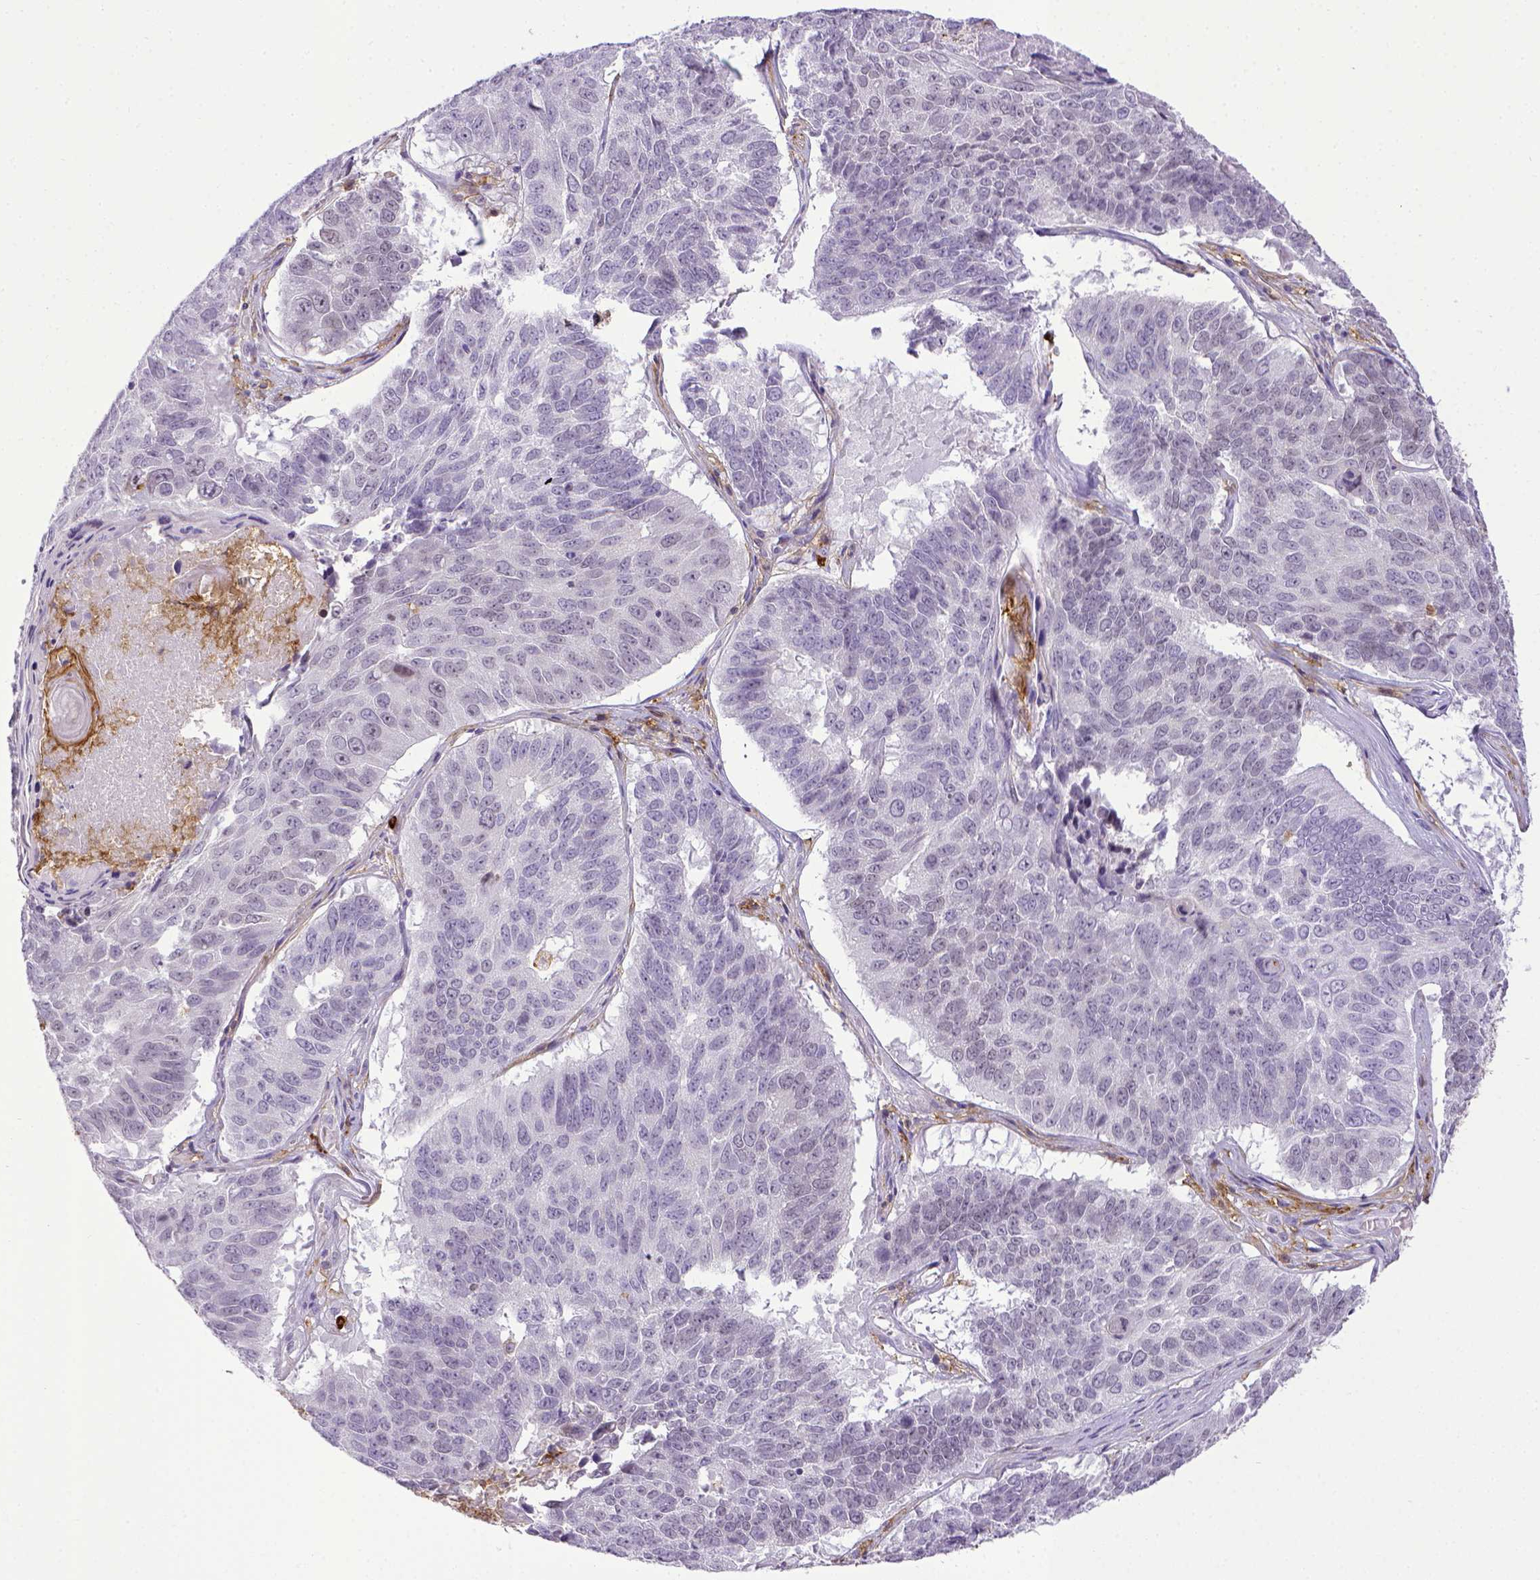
{"staining": {"intensity": "negative", "quantity": "none", "location": "none"}, "tissue": "lung cancer", "cell_type": "Tumor cells", "image_type": "cancer", "snomed": [{"axis": "morphology", "description": "Squamous cell carcinoma, NOS"}, {"axis": "topography", "description": "Lung"}], "caption": "Squamous cell carcinoma (lung) stained for a protein using IHC demonstrates no expression tumor cells.", "gene": "ITGAM", "patient": {"sex": "male", "age": 73}}